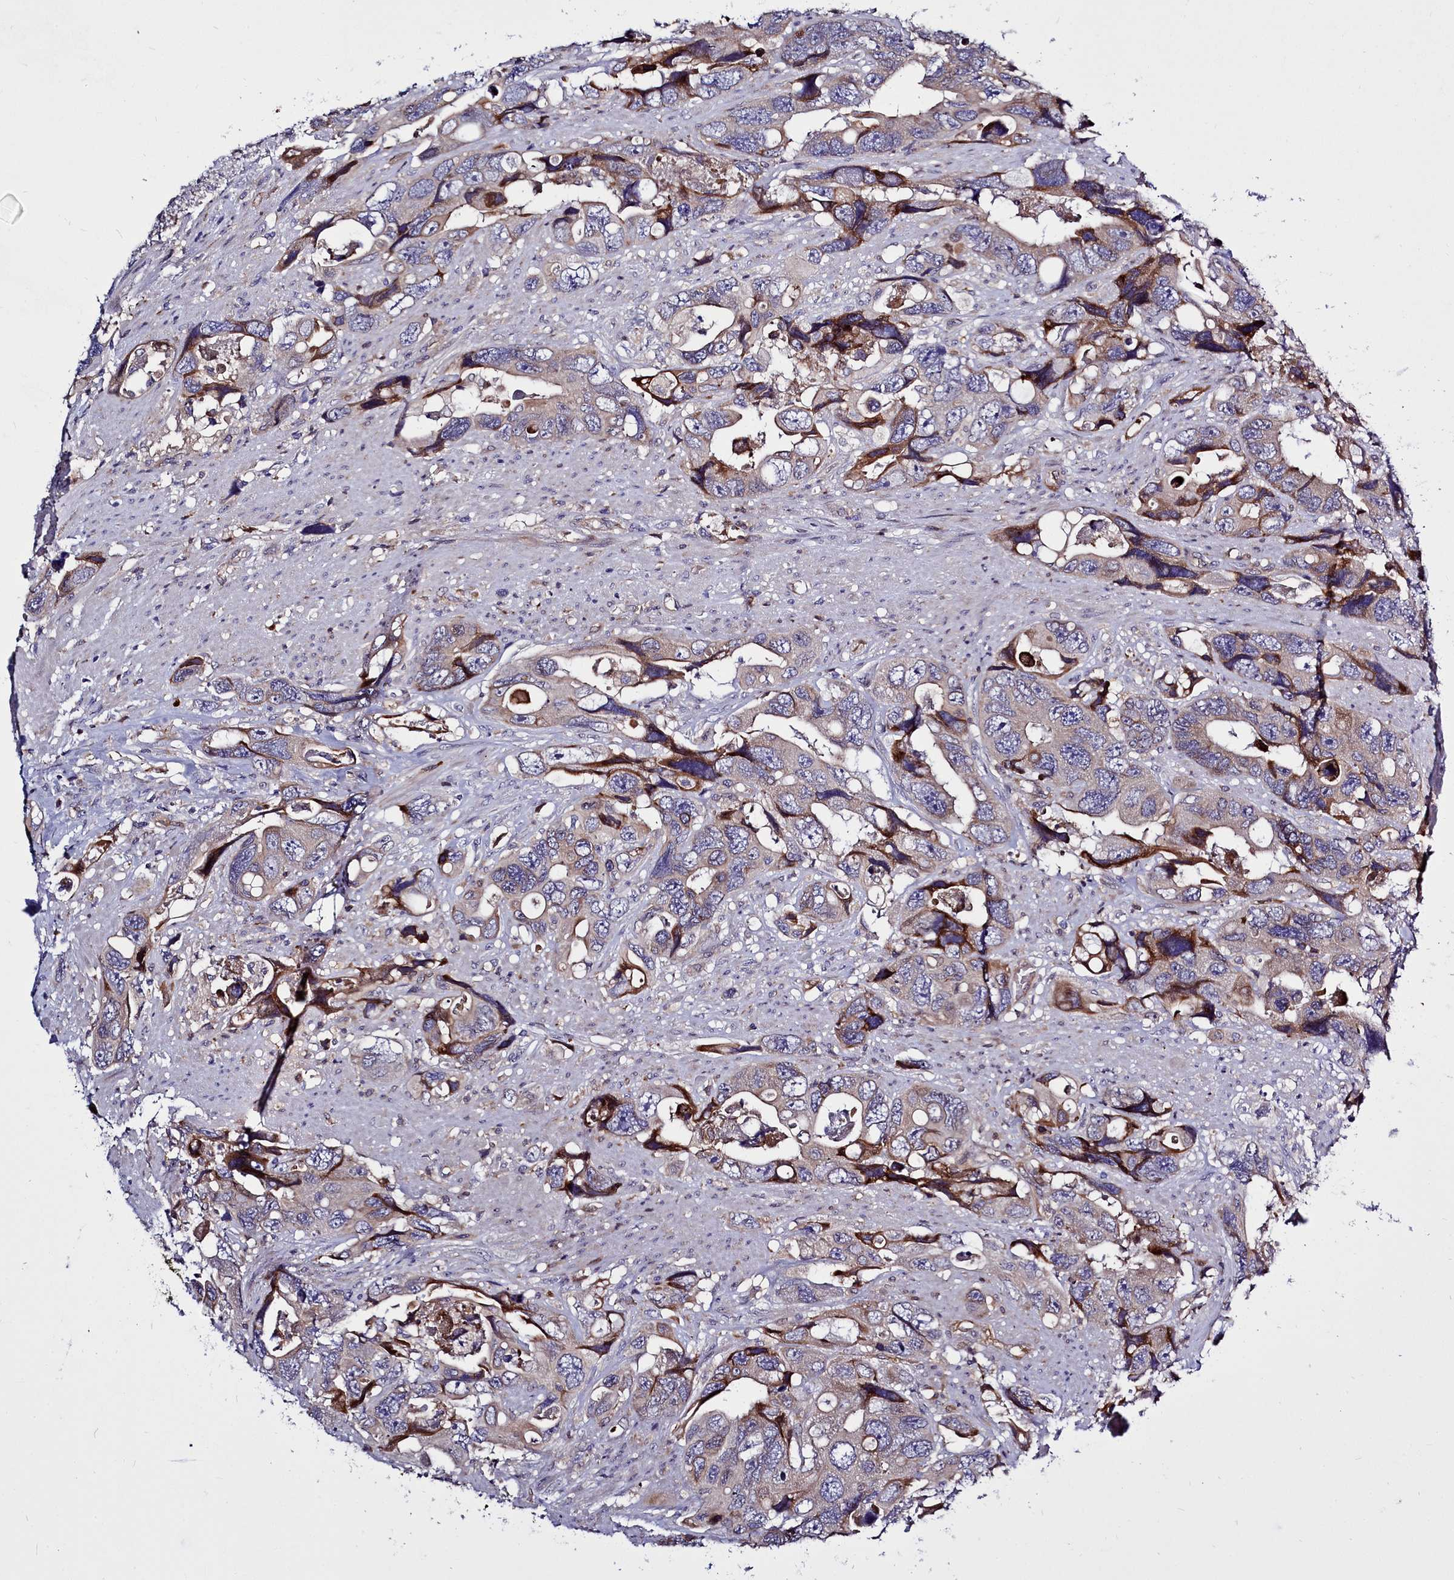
{"staining": {"intensity": "weak", "quantity": "<25%", "location": "cytoplasmic/membranous"}, "tissue": "colorectal cancer", "cell_type": "Tumor cells", "image_type": "cancer", "snomed": [{"axis": "morphology", "description": "Adenocarcinoma, NOS"}, {"axis": "topography", "description": "Rectum"}], "caption": "This is an IHC micrograph of human colorectal cancer (adenocarcinoma). There is no staining in tumor cells.", "gene": "RAPGEF4", "patient": {"sex": "male", "age": 57}}